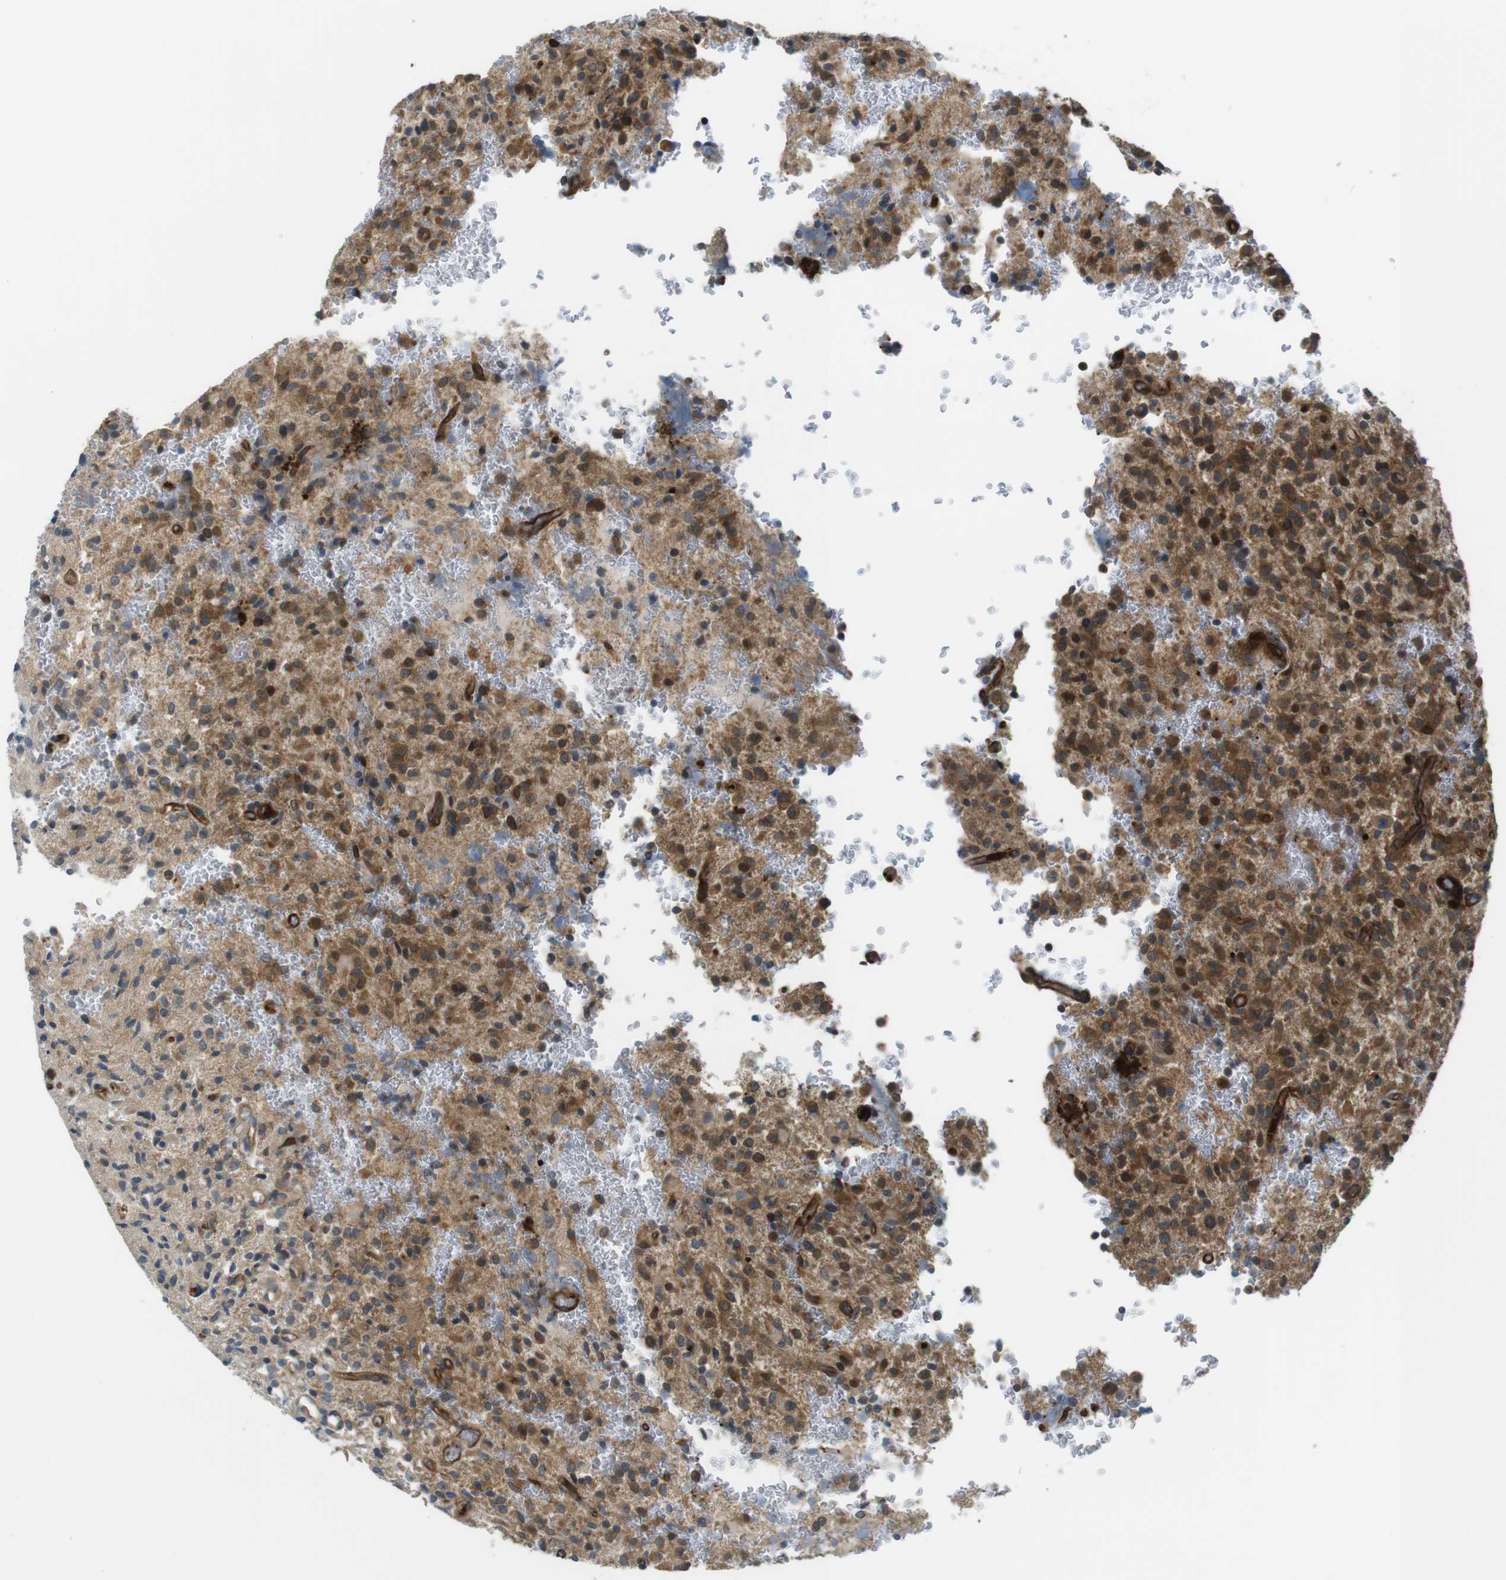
{"staining": {"intensity": "strong", "quantity": ">75%", "location": "cytoplasmic/membranous,nuclear"}, "tissue": "glioma", "cell_type": "Tumor cells", "image_type": "cancer", "snomed": [{"axis": "morphology", "description": "Glioma, malignant, High grade"}, {"axis": "topography", "description": "Brain"}], "caption": "This micrograph reveals glioma stained with immunohistochemistry (IHC) to label a protein in brown. The cytoplasmic/membranous and nuclear of tumor cells show strong positivity for the protein. Nuclei are counter-stained blue.", "gene": "TSC1", "patient": {"sex": "male", "age": 71}}